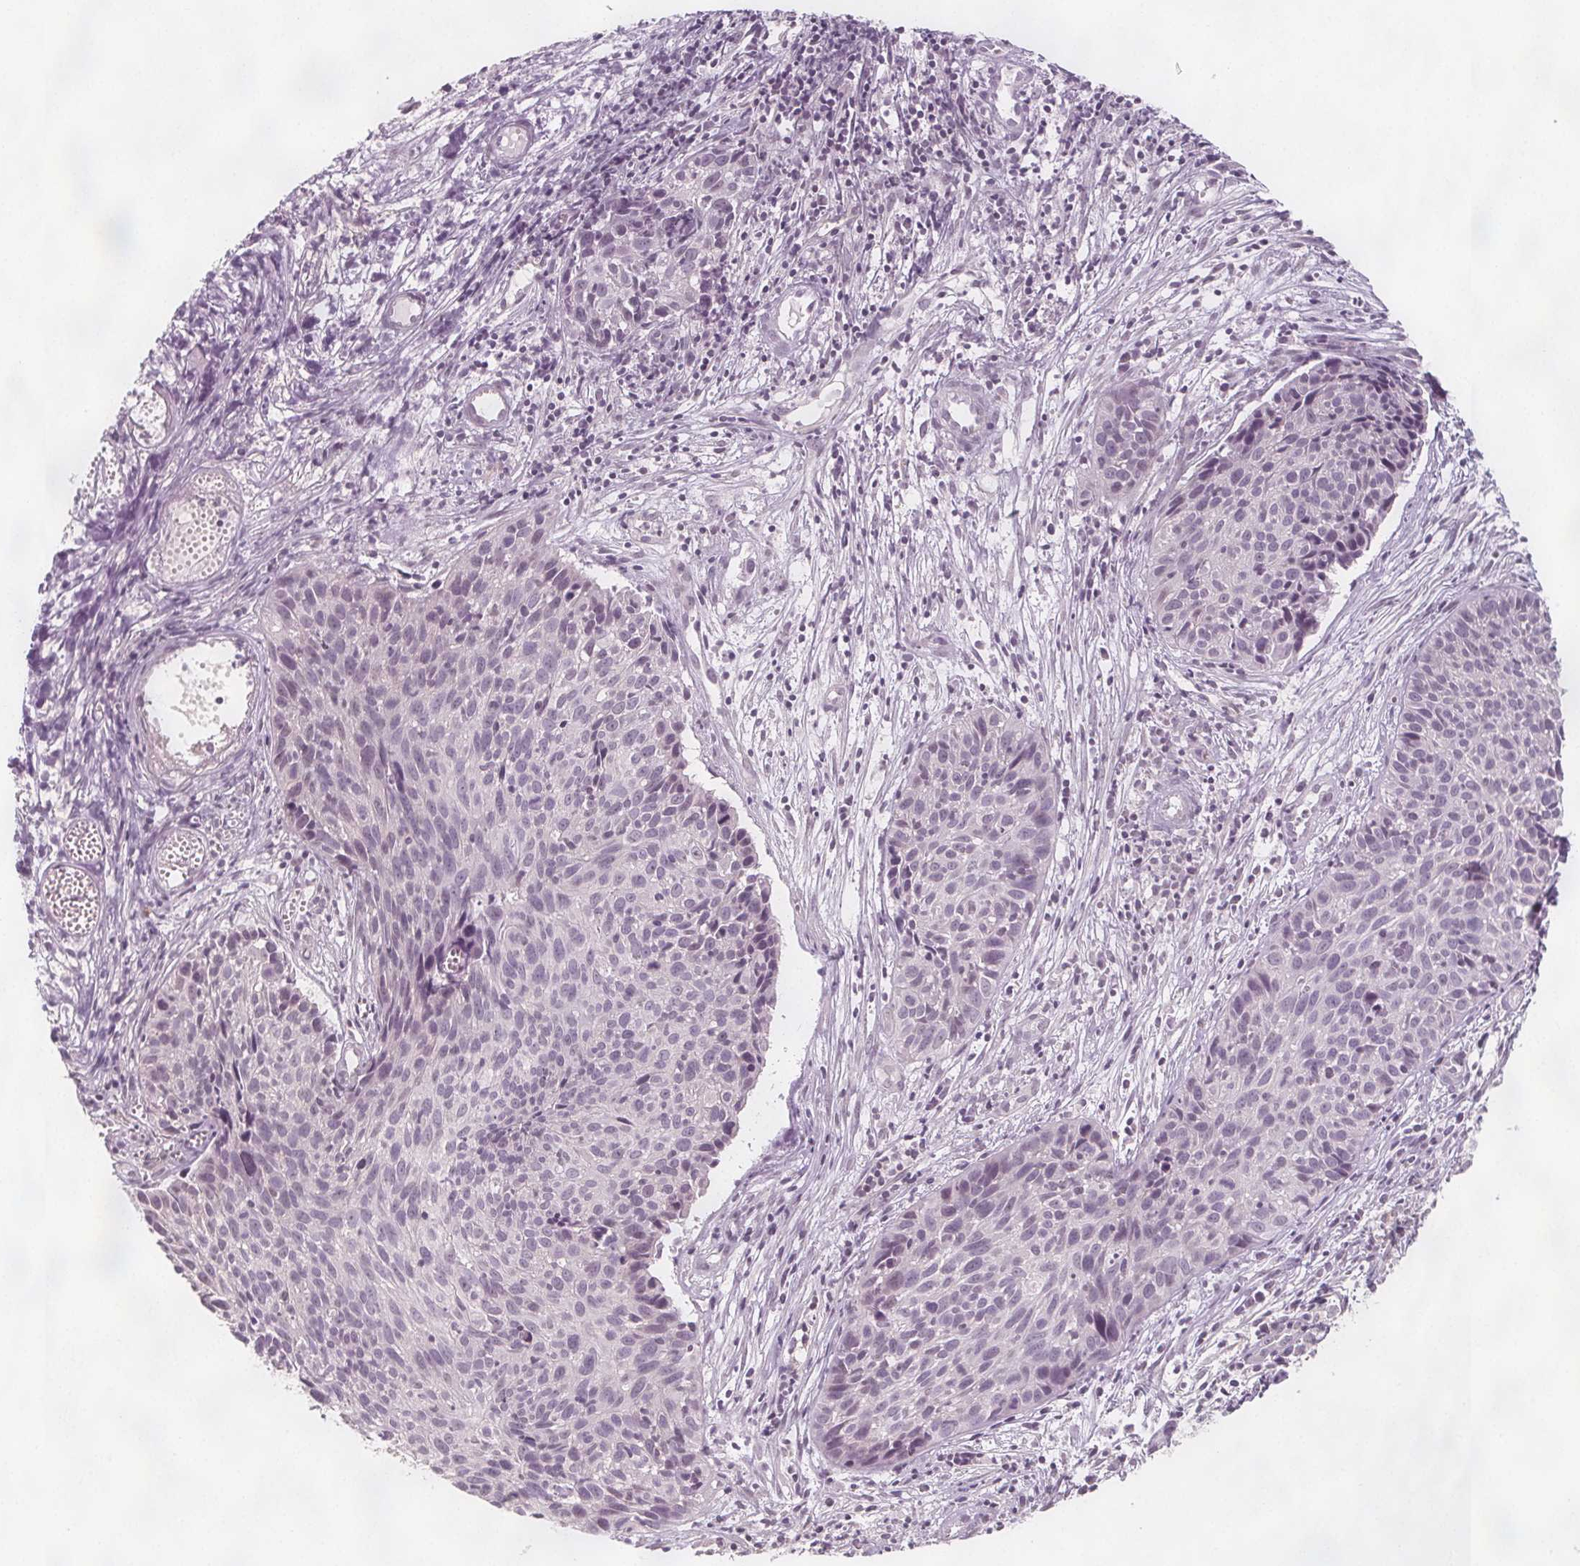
{"staining": {"intensity": "negative", "quantity": "none", "location": "none"}, "tissue": "cervical cancer", "cell_type": "Tumor cells", "image_type": "cancer", "snomed": [{"axis": "morphology", "description": "Squamous cell carcinoma, NOS"}, {"axis": "topography", "description": "Cervix"}], "caption": "High power microscopy histopathology image of an IHC micrograph of cervical cancer (squamous cell carcinoma), revealing no significant positivity in tumor cells.", "gene": "C1orf167", "patient": {"sex": "female", "age": 30}}